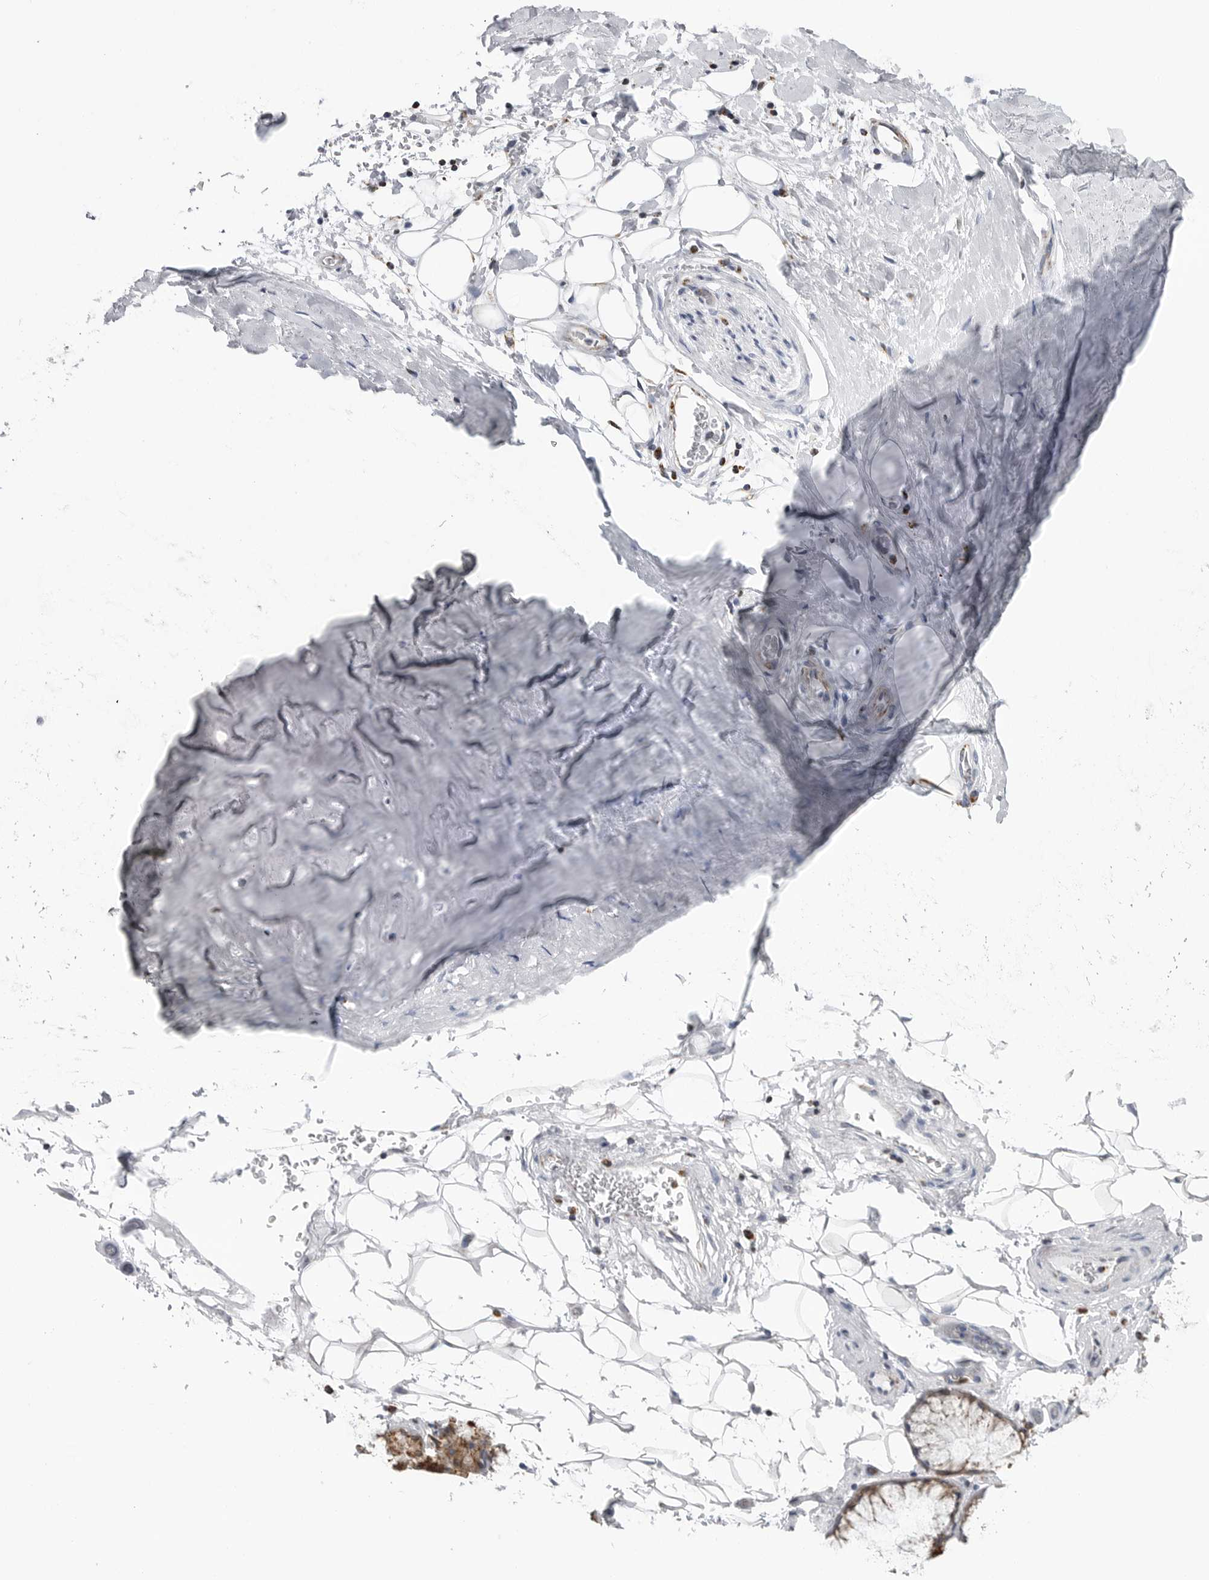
{"staining": {"intensity": "negative", "quantity": "none", "location": "none"}, "tissue": "adipose tissue", "cell_type": "Adipocytes", "image_type": "normal", "snomed": [{"axis": "morphology", "description": "Normal tissue, NOS"}, {"axis": "topography", "description": "Cartilage tissue"}], "caption": "Adipocytes show no significant staining in benign adipose tissue. The staining was performed using DAB to visualize the protein expression in brown, while the nuclei were stained in blue with hematoxylin (Magnification: 20x).", "gene": "COX5A", "patient": {"sex": "female", "age": 63}}